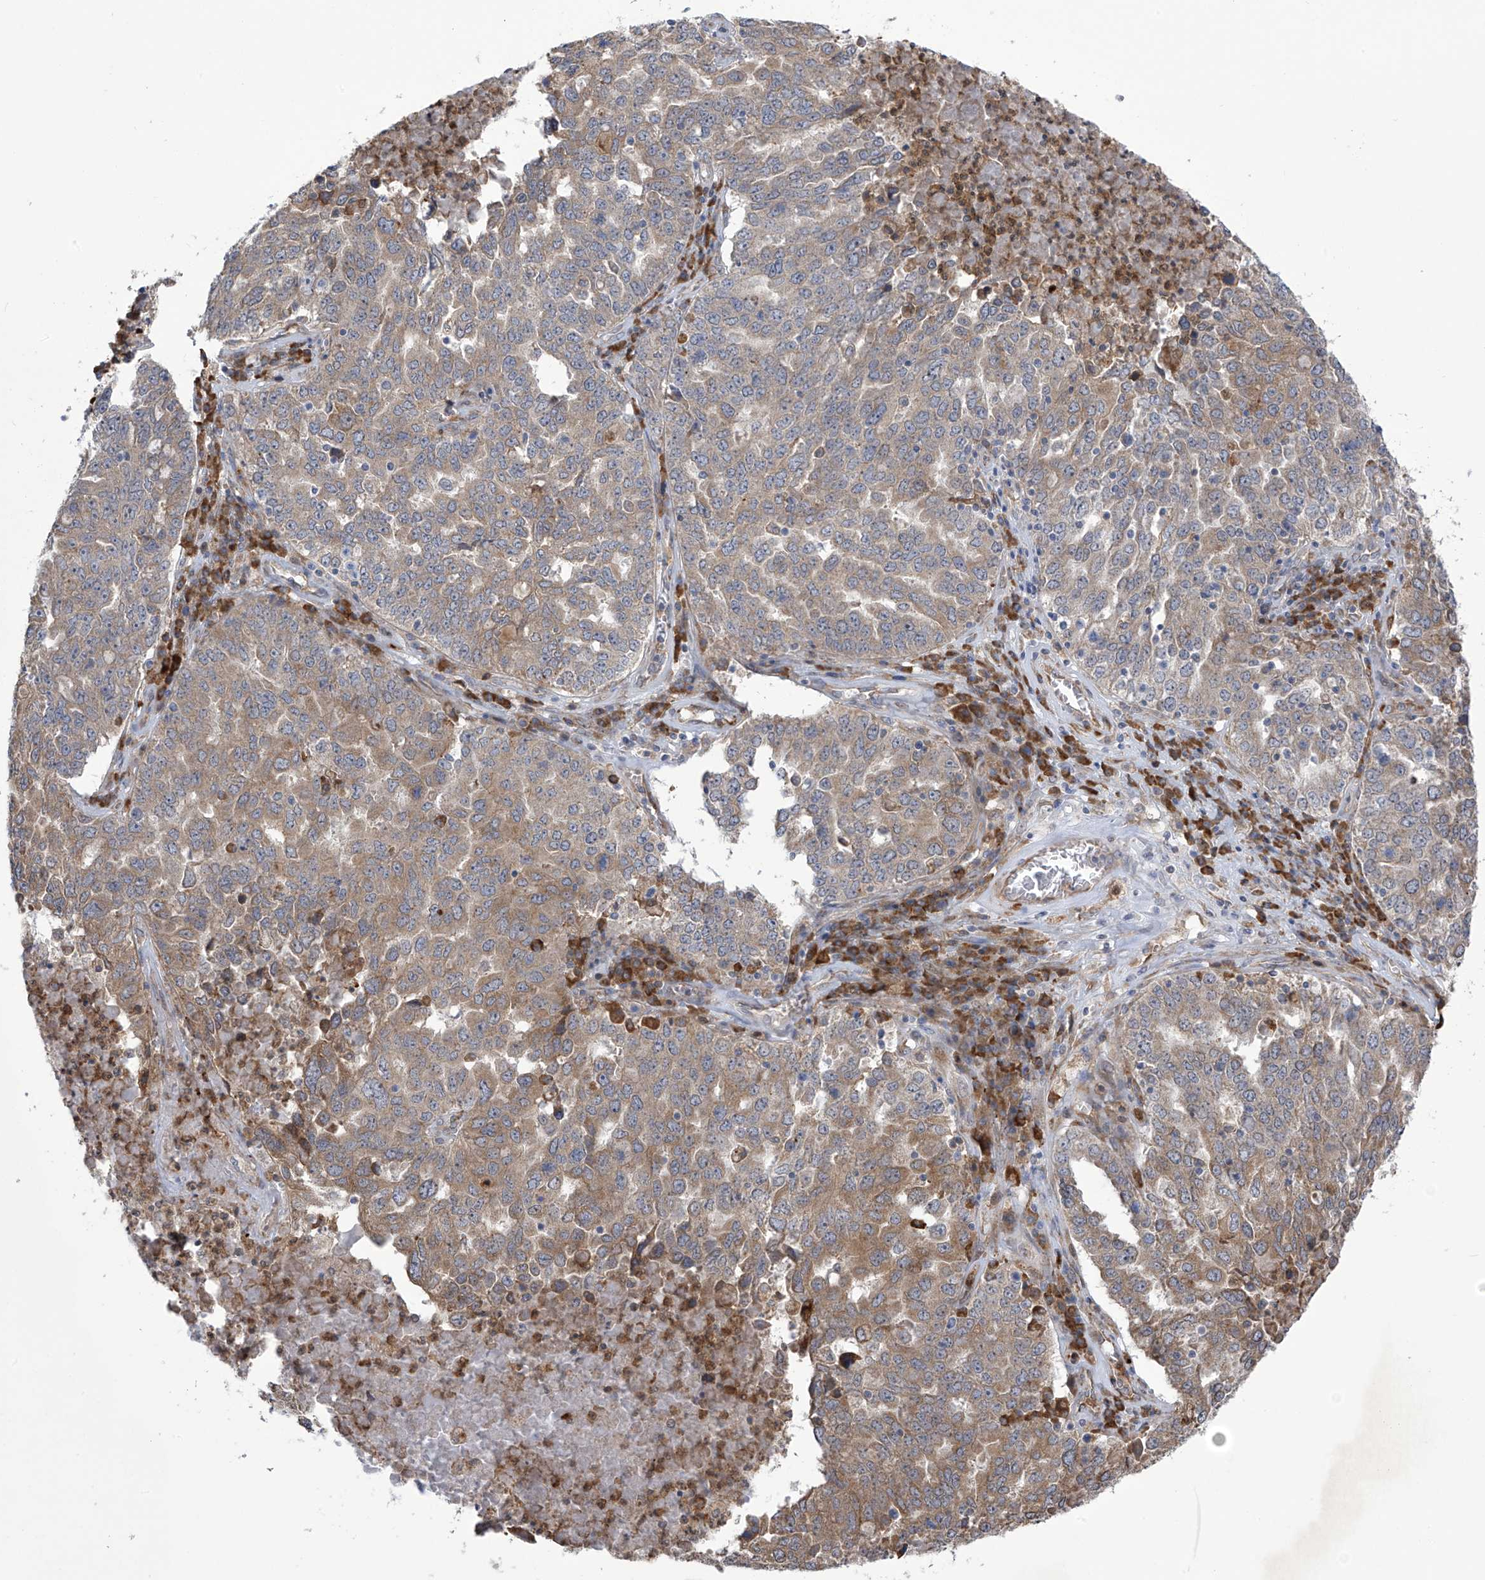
{"staining": {"intensity": "weak", "quantity": "25%-75%", "location": "cytoplasmic/membranous"}, "tissue": "ovarian cancer", "cell_type": "Tumor cells", "image_type": "cancer", "snomed": [{"axis": "morphology", "description": "Carcinoma, endometroid"}, {"axis": "topography", "description": "Ovary"}], "caption": "The micrograph reveals a brown stain indicating the presence of a protein in the cytoplasmic/membranous of tumor cells in ovarian cancer (endometroid carcinoma).", "gene": "KIAA1522", "patient": {"sex": "female", "age": 62}}